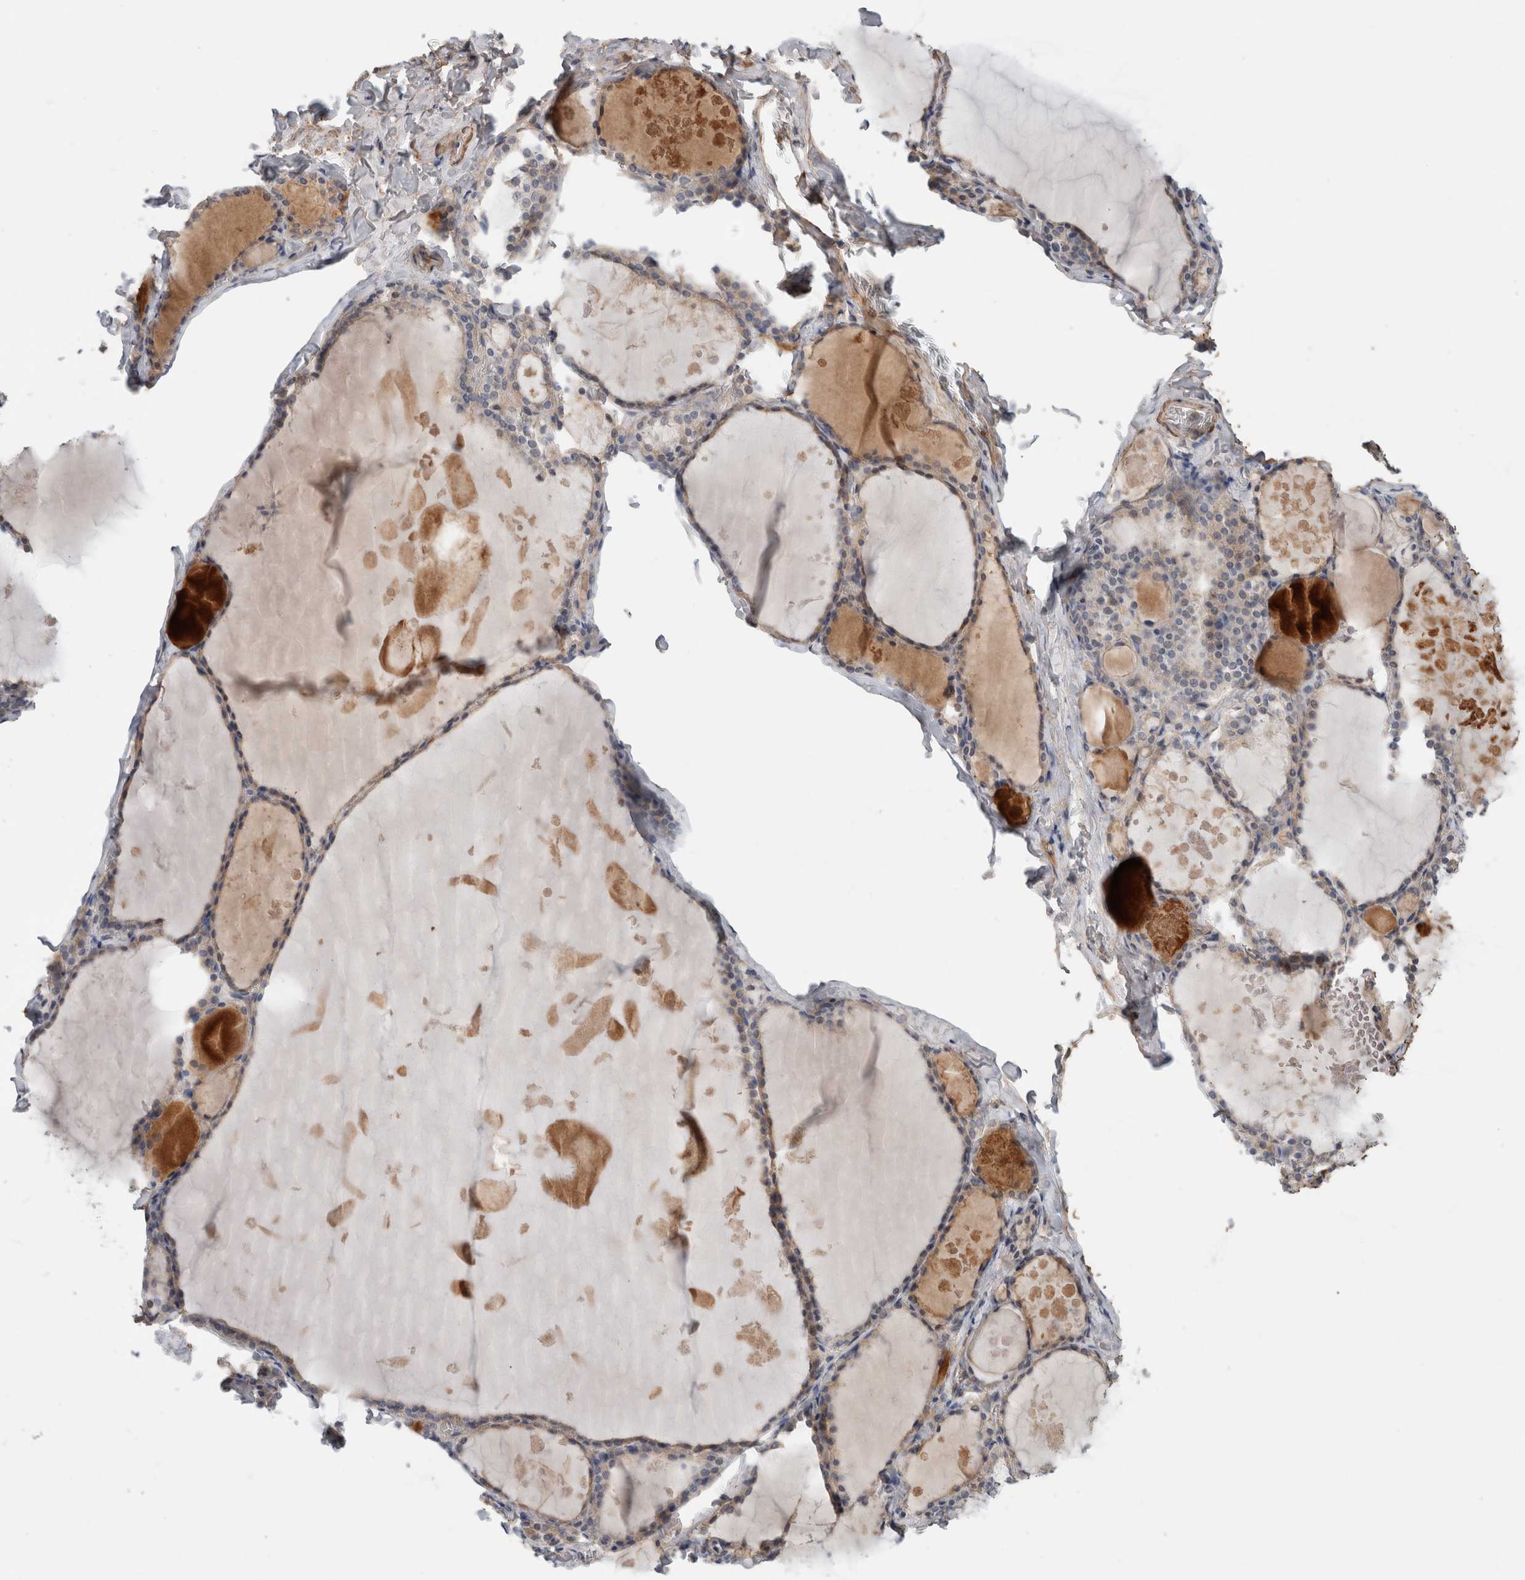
{"staining": {"intensity": "weak", "quantity": "<25%", "location": "cytoplasmic/membranous"}, "tissue": "thyroid gland", "cell_type": "Glandular cells", "image_type": "normal", "snomed": [{"axis": "morphology", "description": "Normal tissue, NOS"}, {"axis": "topography", "description": "Thyroid gland"}], "caption": "IHC histopathology image of benign human thyroid gland stained for a protein (brown), which reveals no positivity in glandular cells. Nuclei are stained in blue.", "gene": "CFI", "patient": {"sex": "male", "age": 56}}